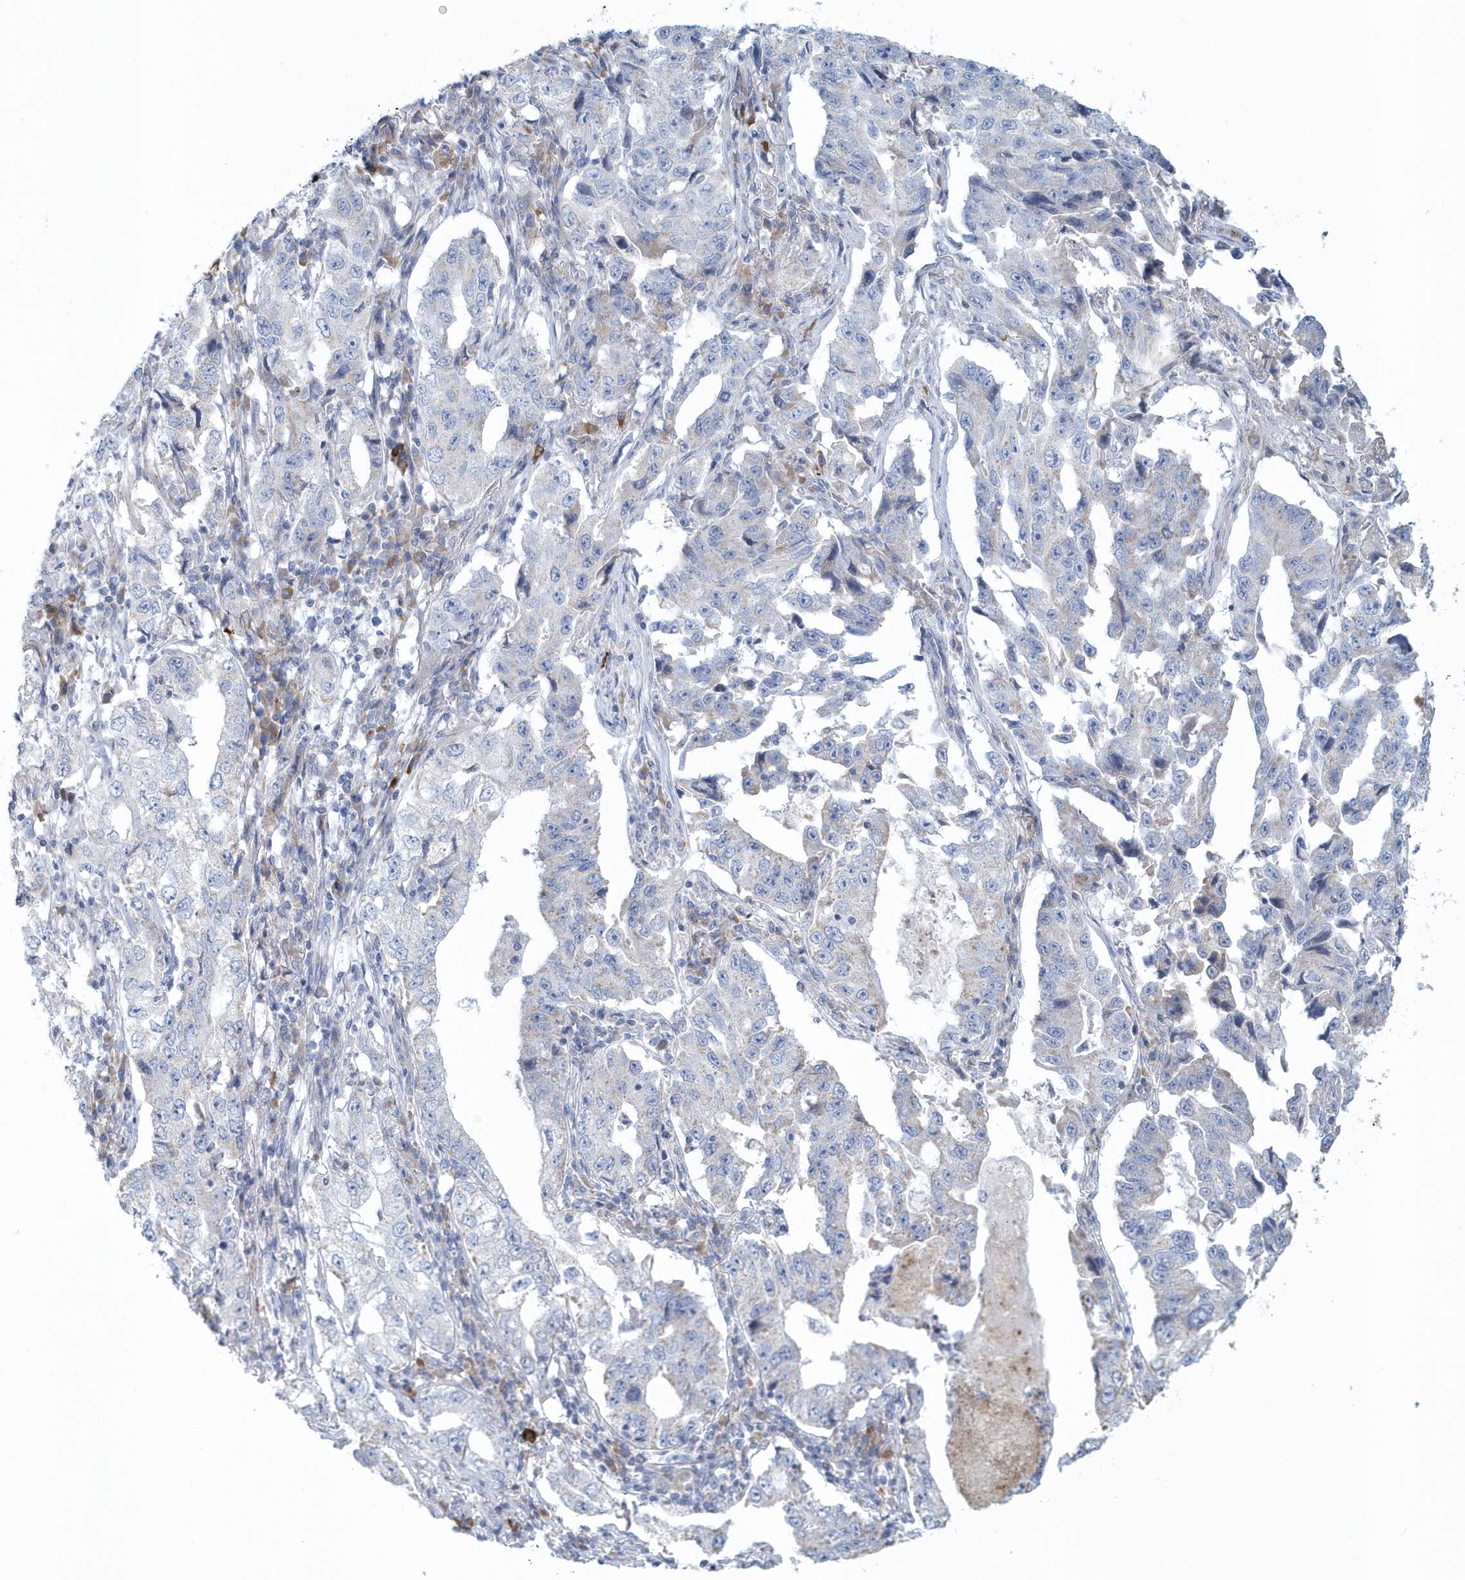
{"staining": {"intensity": "negative", "quantity": "none", "location": "none"}, "tissue": "lung cancer", "cell_type": "Tumor cells", "image_type": "cancer", "snomed": [{"axis": "morphology", "description": "Adenocarcinoma, NOS"}, {"axis": "topography", "description": "Lung"}], "caption": "Tumor cells show no significant positivity in lung cancer. (DAB (3,3'-diaminobenzidine) IHC with hematoxylin counter stain).", "gene": "SPATA18", "patient": {"sex": "female", "age": 51}}